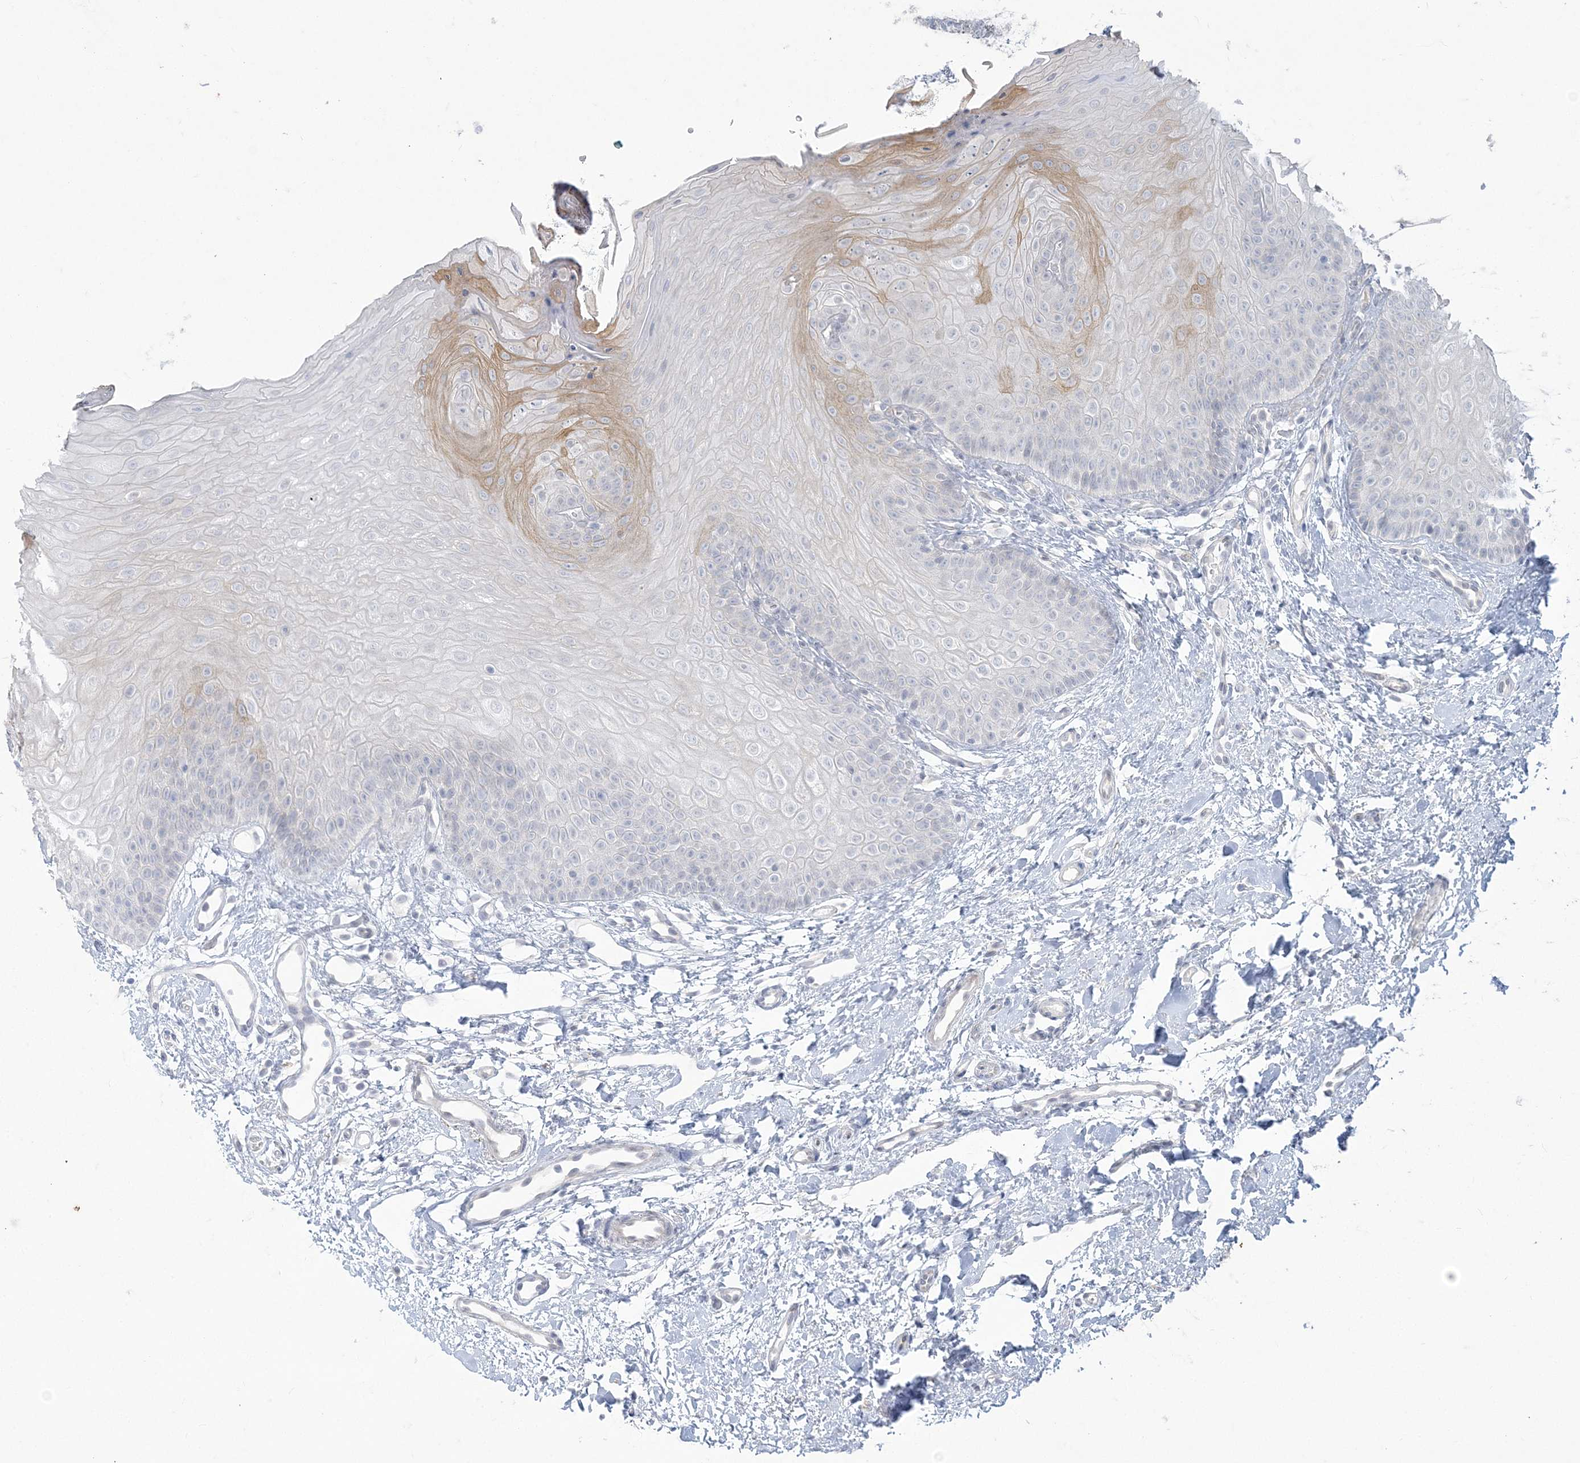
{"staining": {"intensity": "weak", "quantity": "<25%", "location": "cytoplasmic/membranous"}, "tissue": "oral mucosa", "cell_type": "Squamous epithelial cells", "image_type": "normal", "snomed": [{"axis": "morphology", "description": "Normal tissue, NOS"}, {"axis": "topography", "description": "Oral tissue"}], "caption": "Immunohistochemical staining of unremarkable oral mucosa exhibits no significant staining in squamous epithelial cells. Brightfield microscopy of immunohistochemistry stained with DAB (brown) and hematoxylin (blue), captured at high magnification.", "gene": "ZC3H6", "patient": {"sex": "female", "age": 68}}